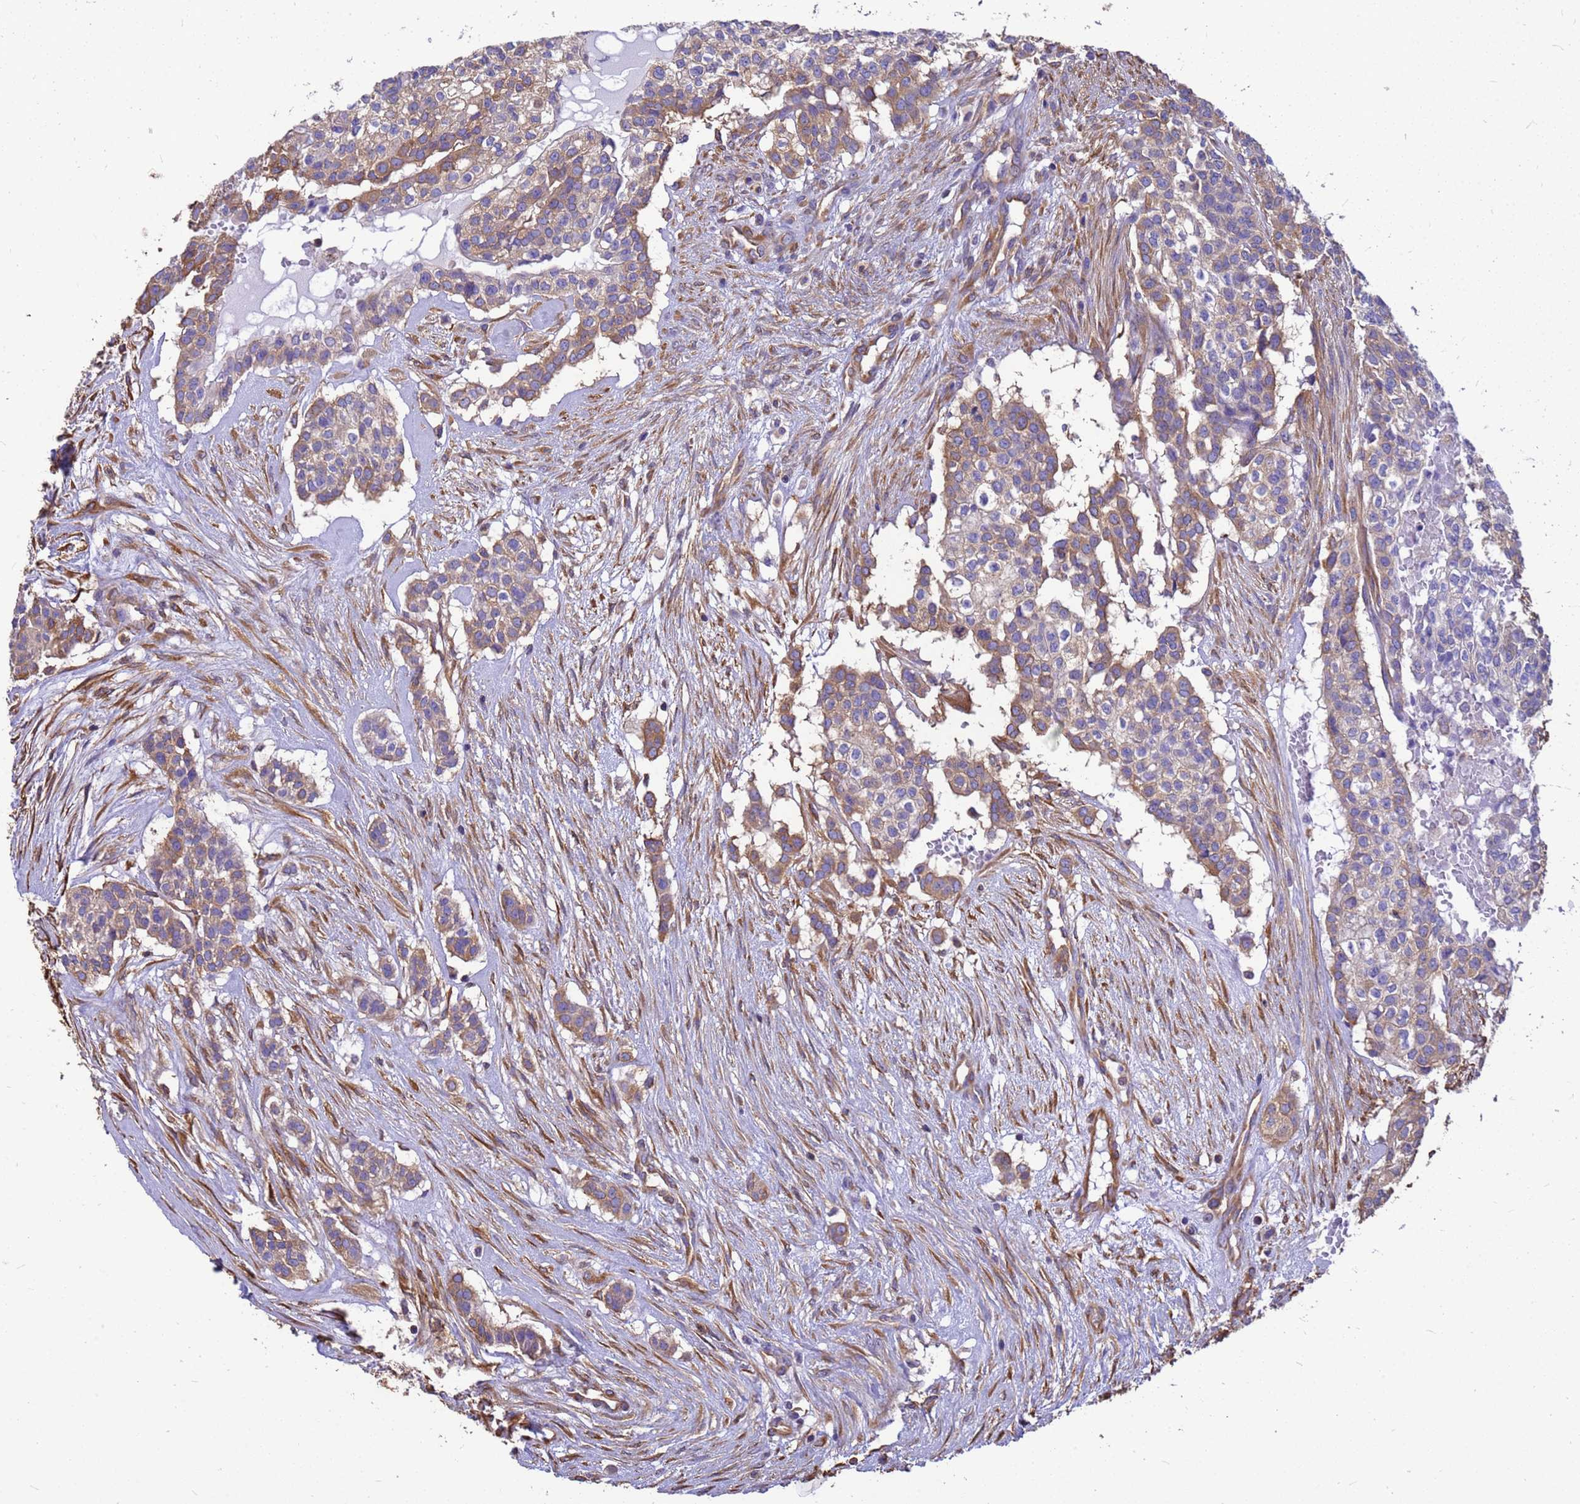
{"staining": {"intensity": "weak", "quantity": ">75%", "location": "cytoplasmic/membranous"}, "tissue": "head and neck cancer", "cell_type": "Tumor cells", "image_type": "cancer", "snomed": [{"axis": "morphology", "description": "Adenocarcinoma, NOS"}, {"axis": "topography", "description": "Head-Neck"}], "caption": "This photomicrograph exhibits immunohistochemistry staining of human head and neck adenocarcinoma, with low weak cytoplasmic/membranous expression in approximately >75% of tumor cells.", "gene": "TUBB1", "patient": {"sex": "male", "age": 81}}